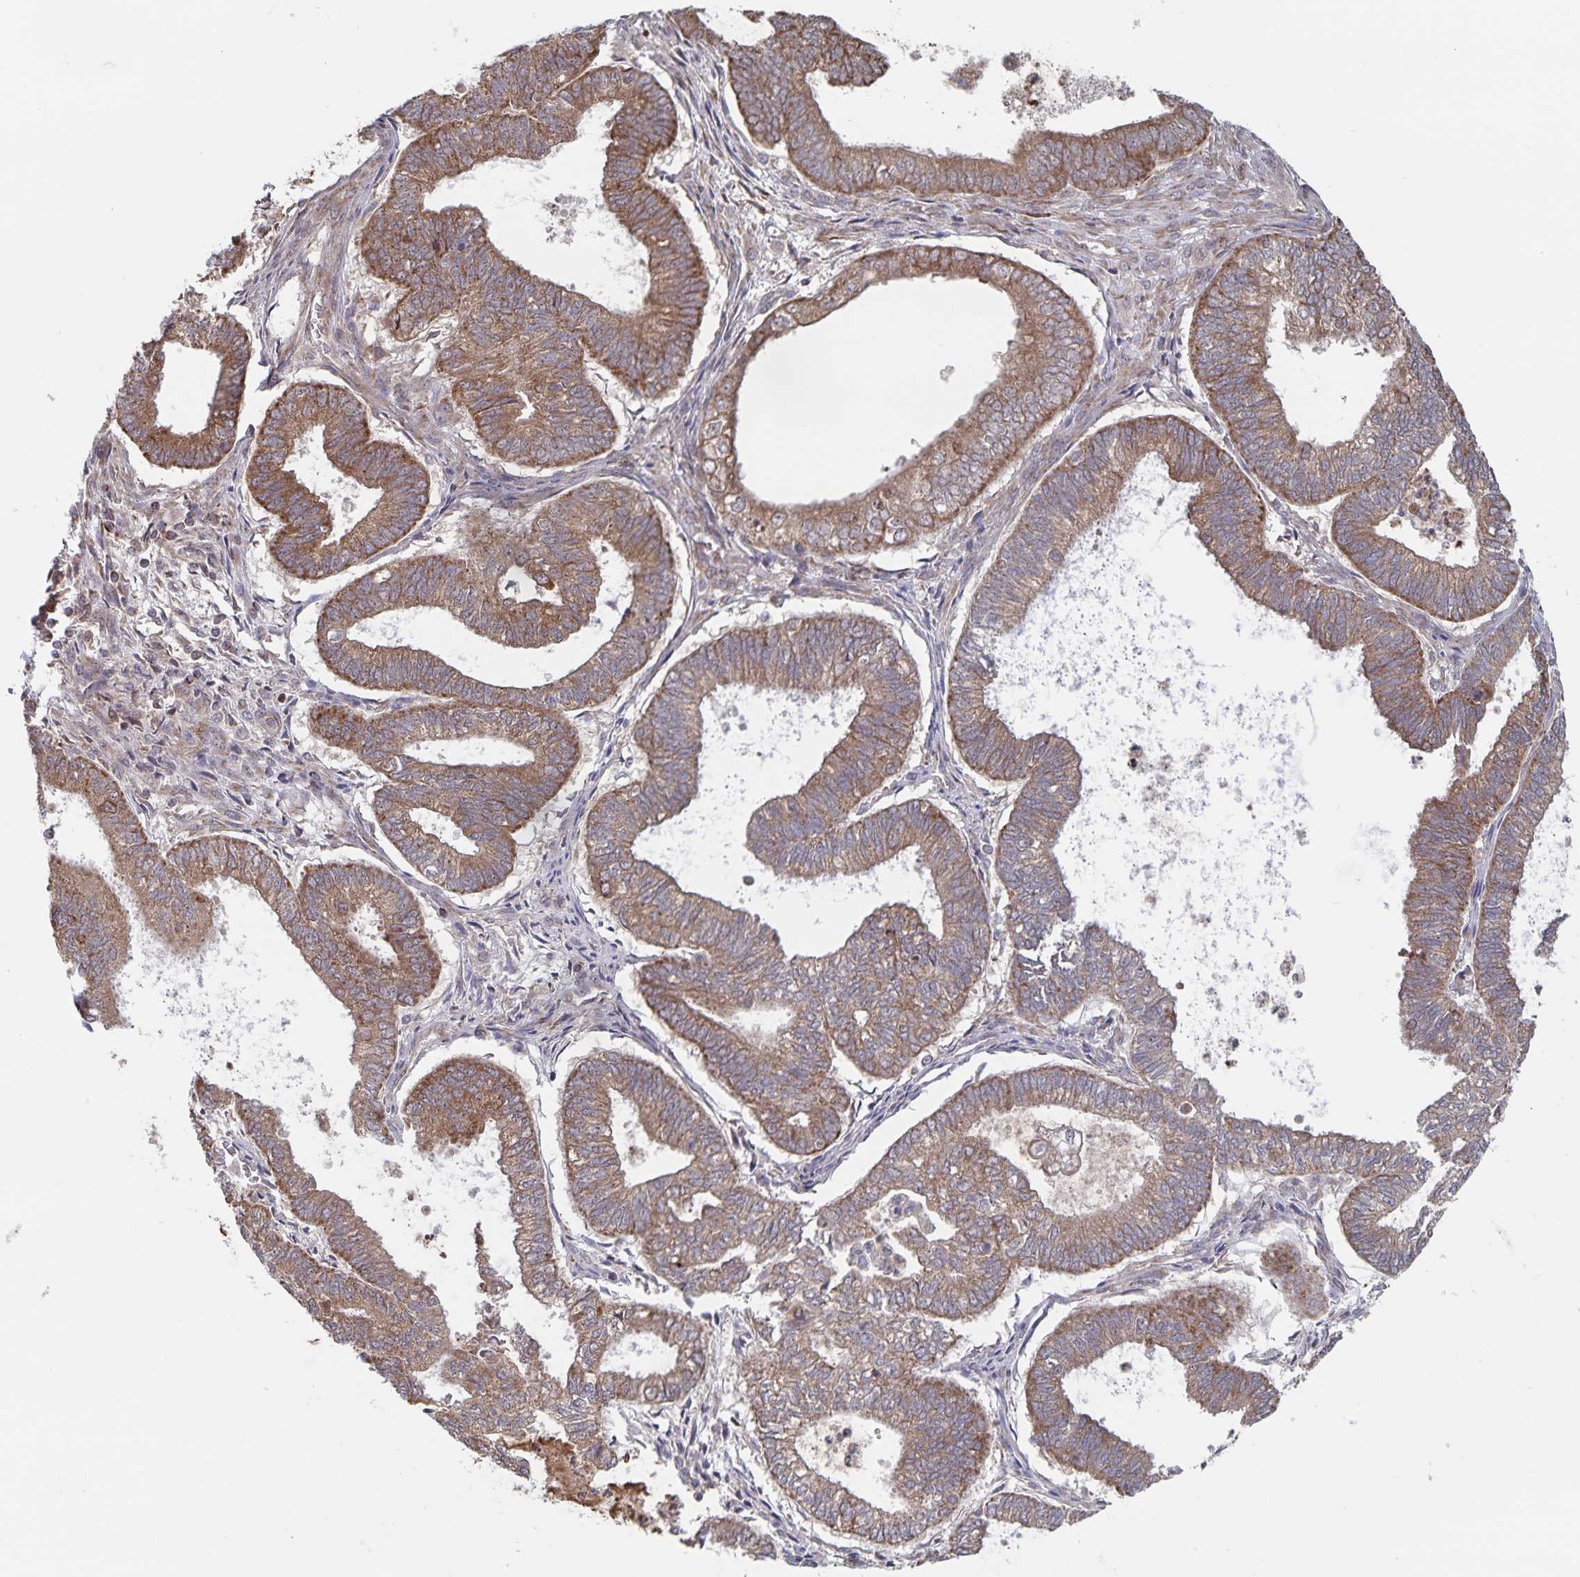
{"staining": {"intensity": "moderate", "quantity": ">75%", "location": "cytoplasmic/membranous"}, "tissue": "ovarian cancer", "cell_type": "Tumor cells", "image_type": "cancer", "snomed": [{"axis": "morphology", "description": "Carcinoma, endometroid"}, {"axis": "topography", "description": "Ovary"}], "caption": "Endometroid carcinoma (ovarian) was stained to show a protein in brown. There is medium levels of moderate cytoplasmic/membranous staining in about >75% of tumor cells.", "gene": "ACACA", "patient": {"sex": "female", "age": 64}}